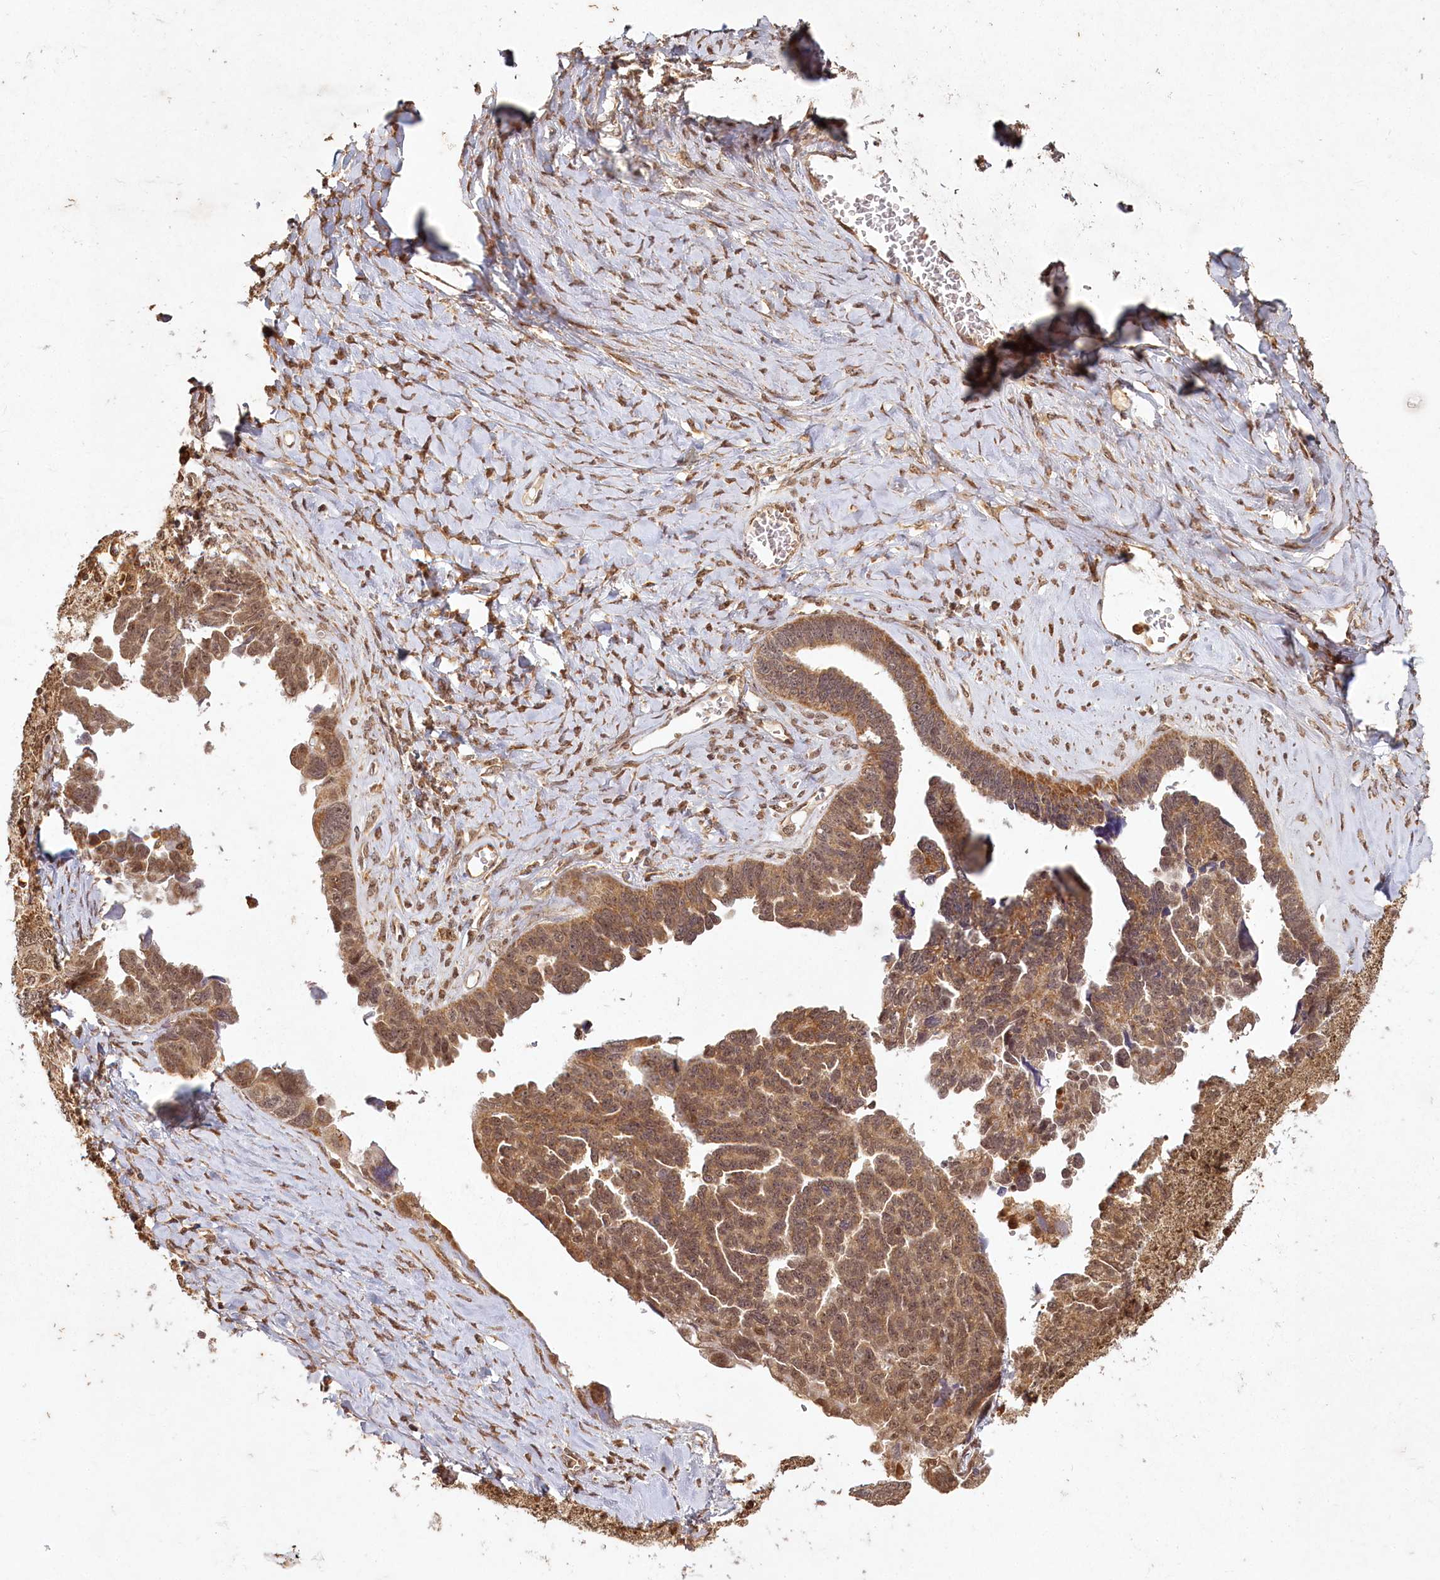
{"staining": {"intensity": "moderate", "quantity": ">75%", "location": "cytoplasmic/membranous,nuclear"}, "tissue": "ovarian cancer", "cell_type": "Tumor cells", "image_type": "cancer", "snomed": [{"axis": "morphology", "description": "Cystadenocarcinoma, serous, NOS"}, {"axis": "topography", "description": "Ovary"}], "caption": "High-magnification brightfield microscopy of ovarian cancer (serous cystadenocarcinoma) stained with DAB (3,3'-diaminobenzidine) (brown) and counterstained with hematoxylin (blue). tumor cells exhibit moderate cytoplasmic/membranous and nuclear expression is appreciated in about>75% of cells. (DAB (3,3'-diaminobenzidine) IHC with brightfield microscopy, high magnification).", "gene": "MICU1", "patient": {"sex": "female", "age": 79}}